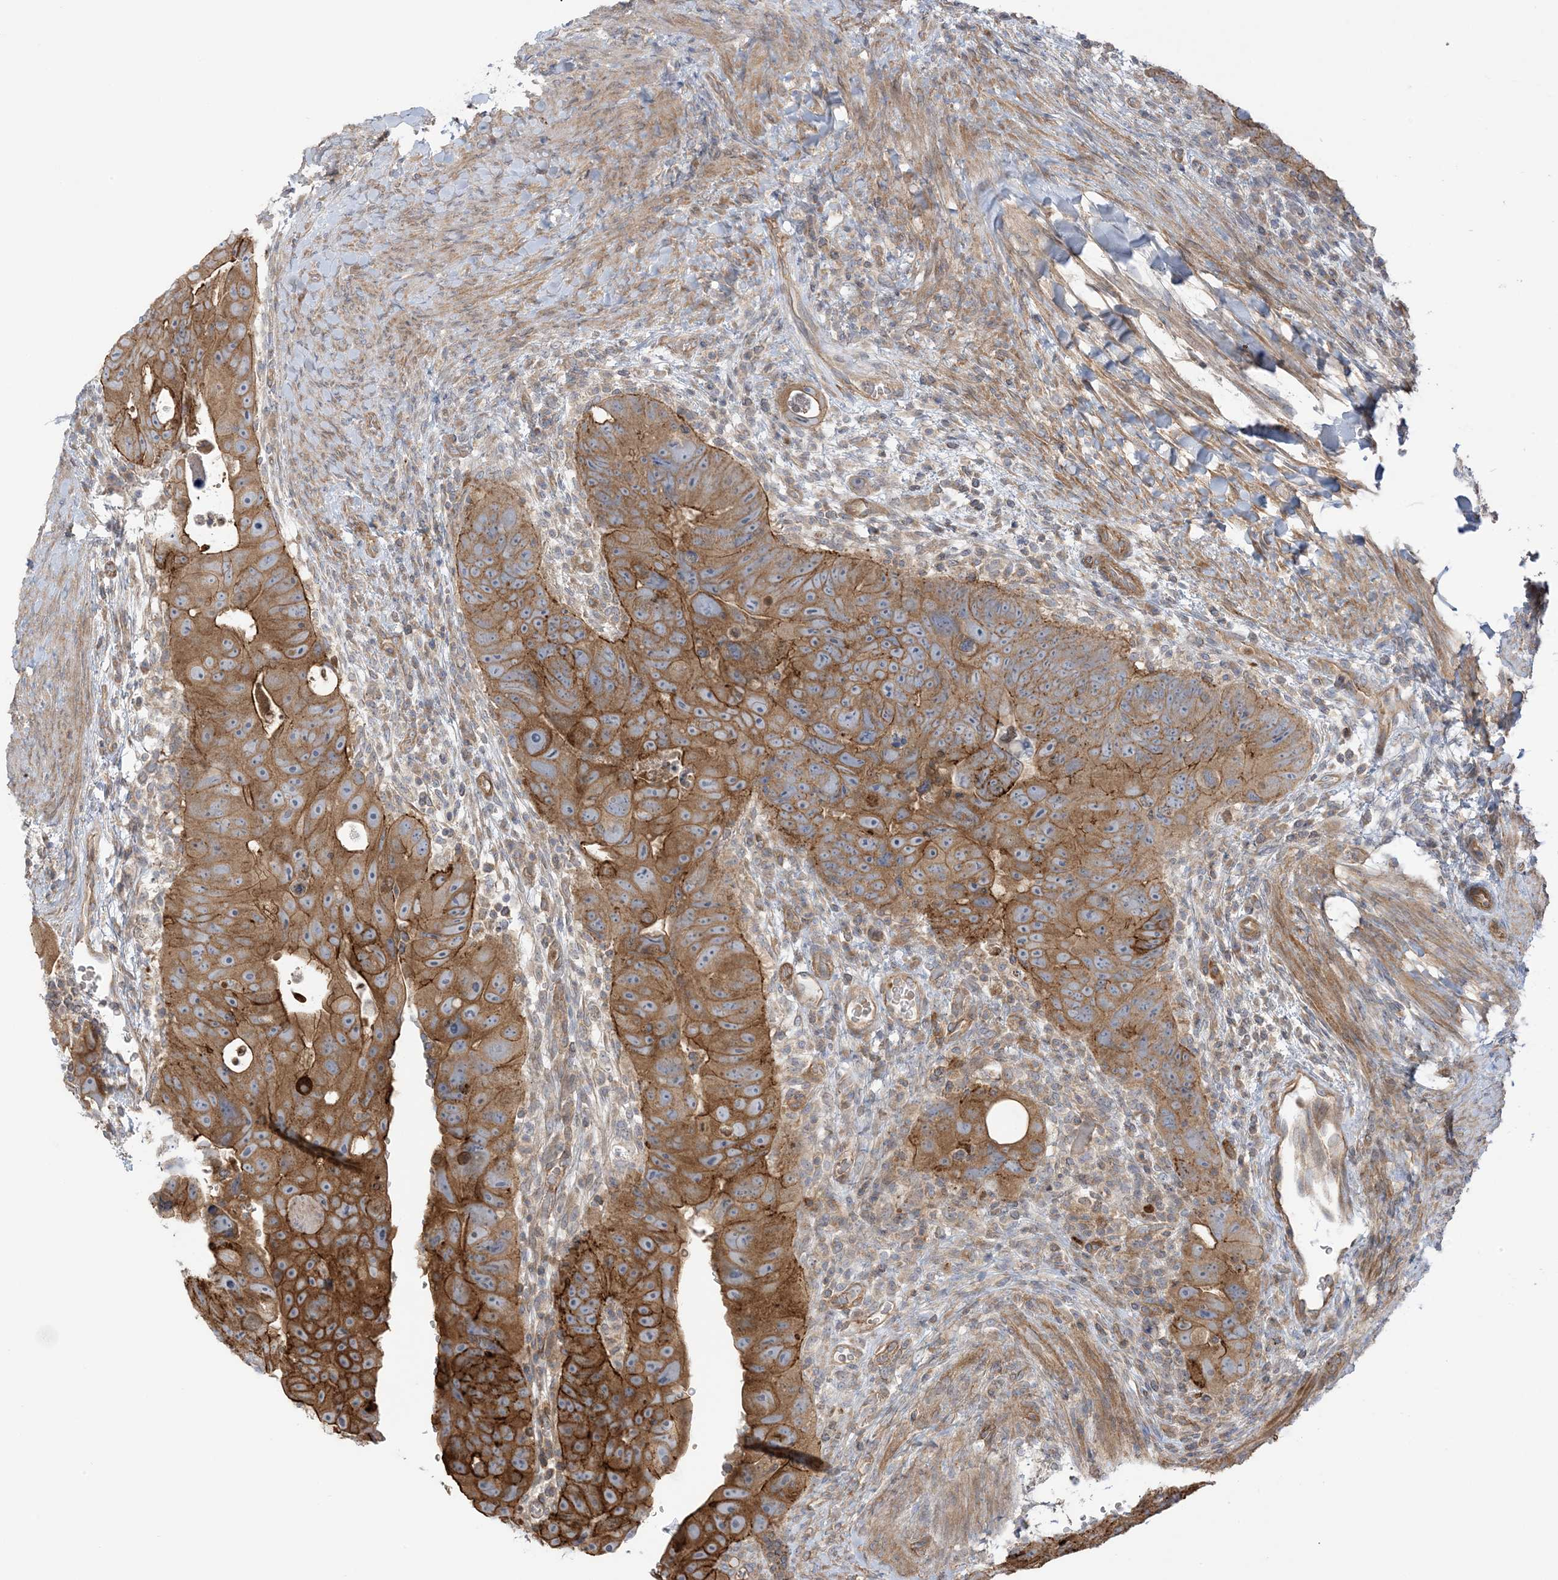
{"staining": {"intensity": "strong", "quantity": ">75%", "location": "cytoplasmic/membranous"}, "tissue": "colorectal cancer", "cell_type": "Tumor cells", "image_type": "cancer", "snomed": [{"axis": "morphology", "description": "Adenocarcinoma, NOS"}, {"axis": "topography", "description": "Rectum"}], "caption": "The micrograph displays a brown stain indicating the presence of a protein in the cytoplasmic/membranous of tumor cells in colorectal cancer (adenocarcinoma).", "gene": "ICMT", "patient": {"sex": "male", "age": 59}}